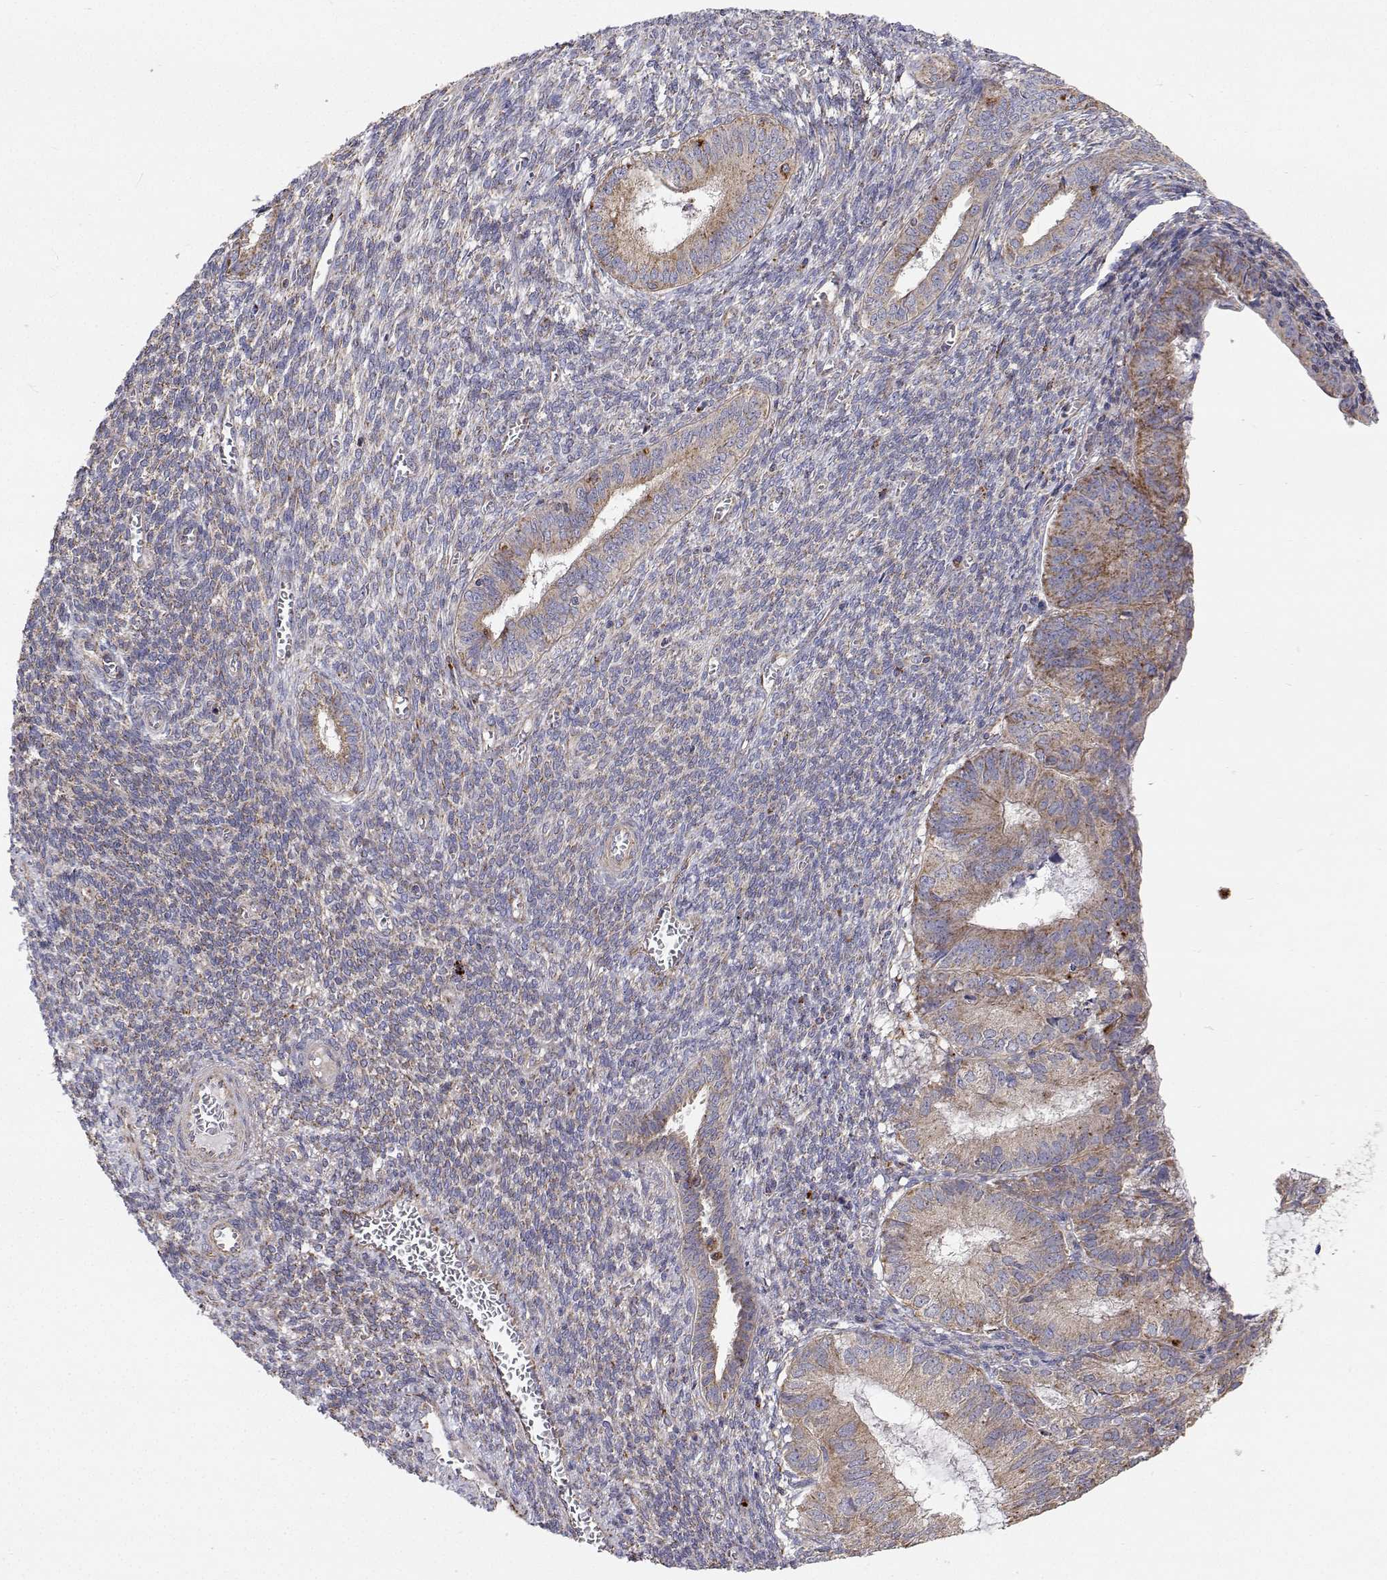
{"staining": {"intensity": "weak", "quantity": ">75%", "location": "cytoplasmic/membranous"}, "tissue": "endometrial cancer", "cell_type": "Tumor cells", "image_type": "cancer", "snomed": [{"axis": "morphology", "description": "Adenocarcinoma, NOS"}, {"axis": "topography", "description": "Endometrium"}], "caption": "High-power microscopy captured an immunohistochemistry photomicrograph of endometrial adenocarcinoma, revealing weak cytoplasmic/membranous positivity in about >75% of tumor cells.", "gene": "SPICE1", "patient": {"sex": "female", "age": 86}}